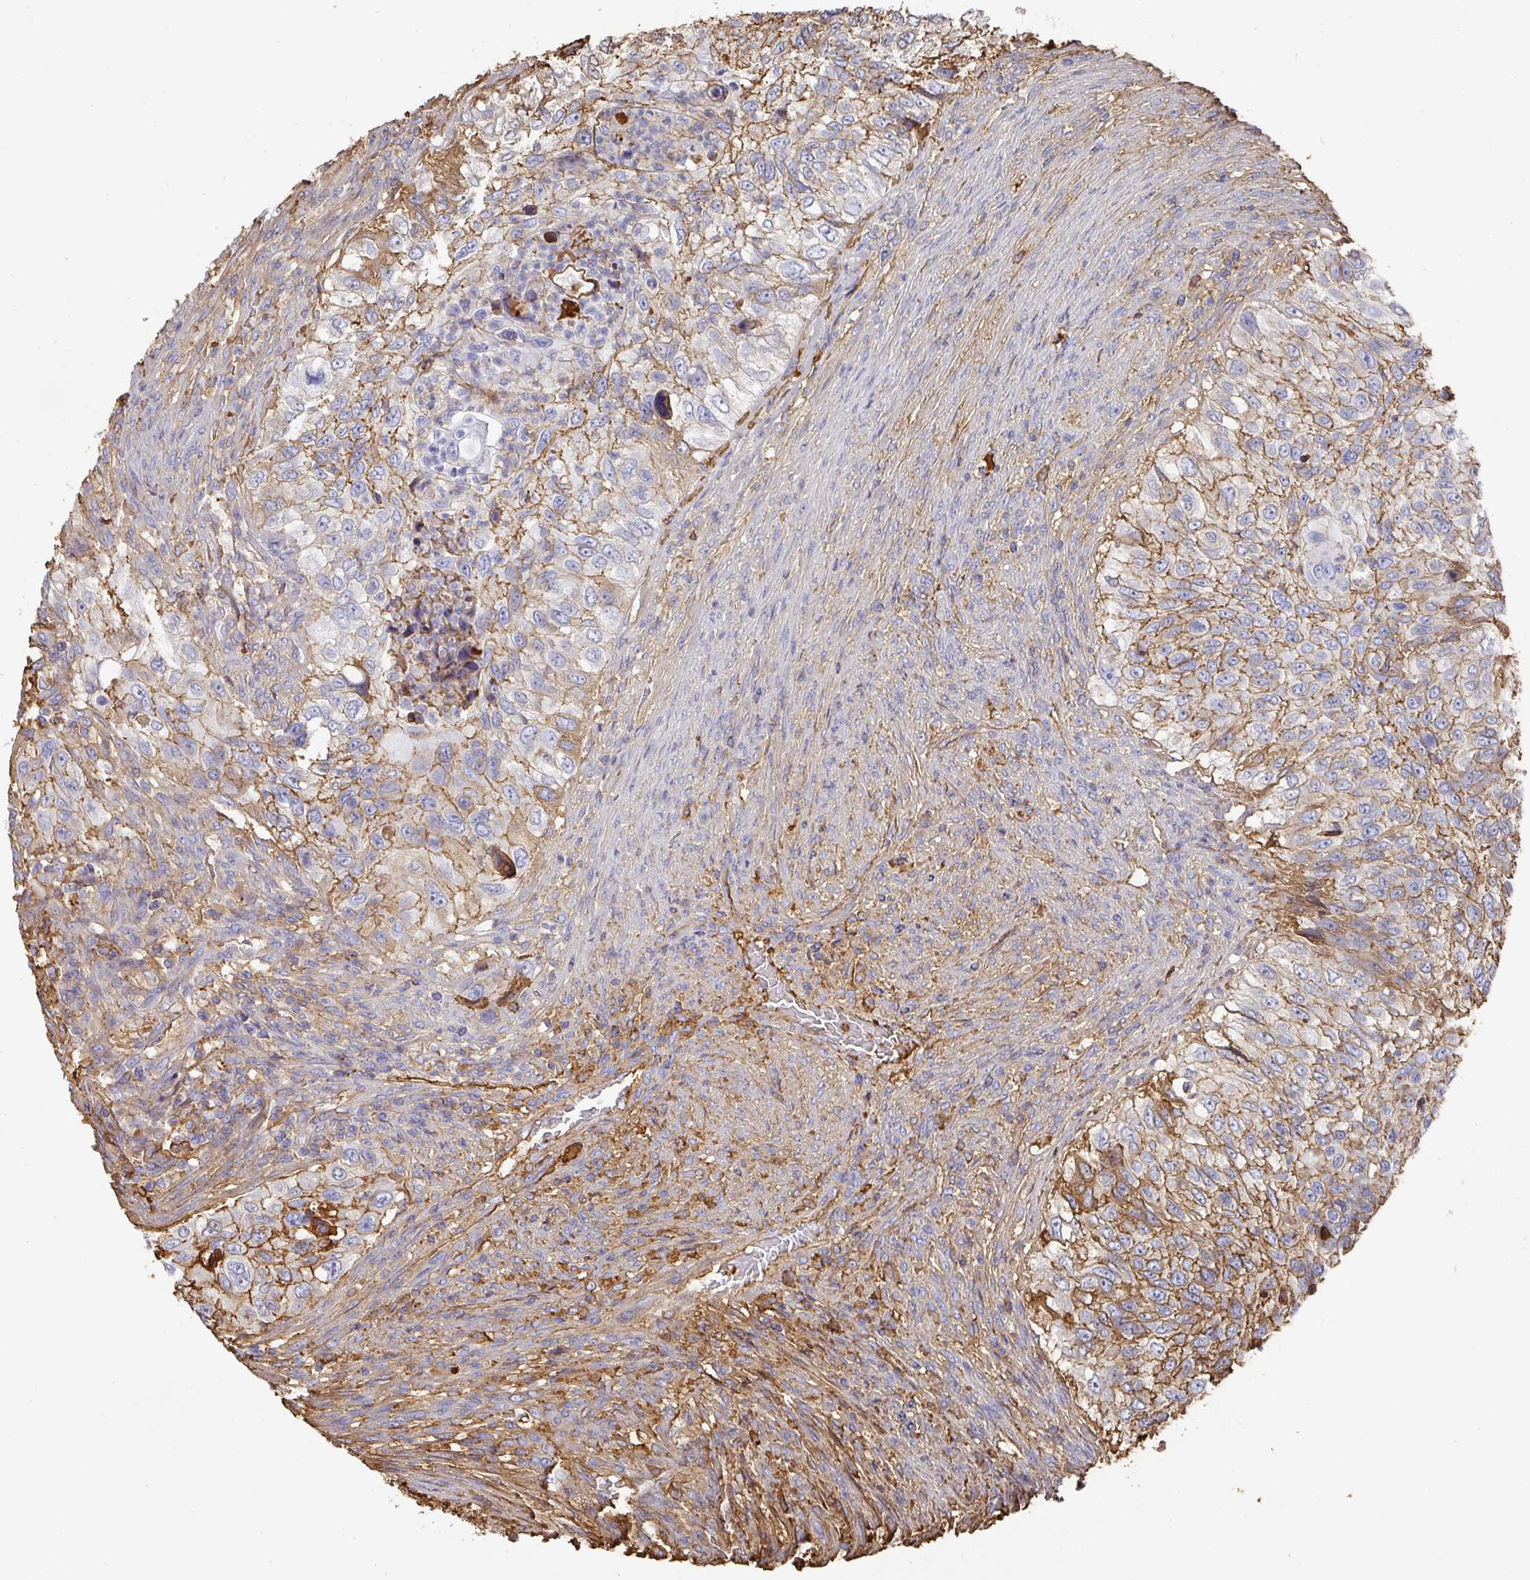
{"staining": {"intensity": "moderate", "quantity": "25%-75%", "location": "cytoplasmic/membranous"}, "tissue": "urothelial cancer", "cell_type": "Tumor cells", "image_type": "cancer", "snomed": [{"axis": "morphology", "description": "Urothelial carcinoma, High grade"}, {"axis": "topography", "description": "Urinary bladder"}], "caption": "Immunohistochemical staining of human urothelial cancer shows medium levels of moderate cytoplasmic/membranous protein staining in approximately 25%-75% of tumor cells. Nuclei are stained in blue.", "gene": "ALB", "patient": {"sex": "female", "age": 60}}